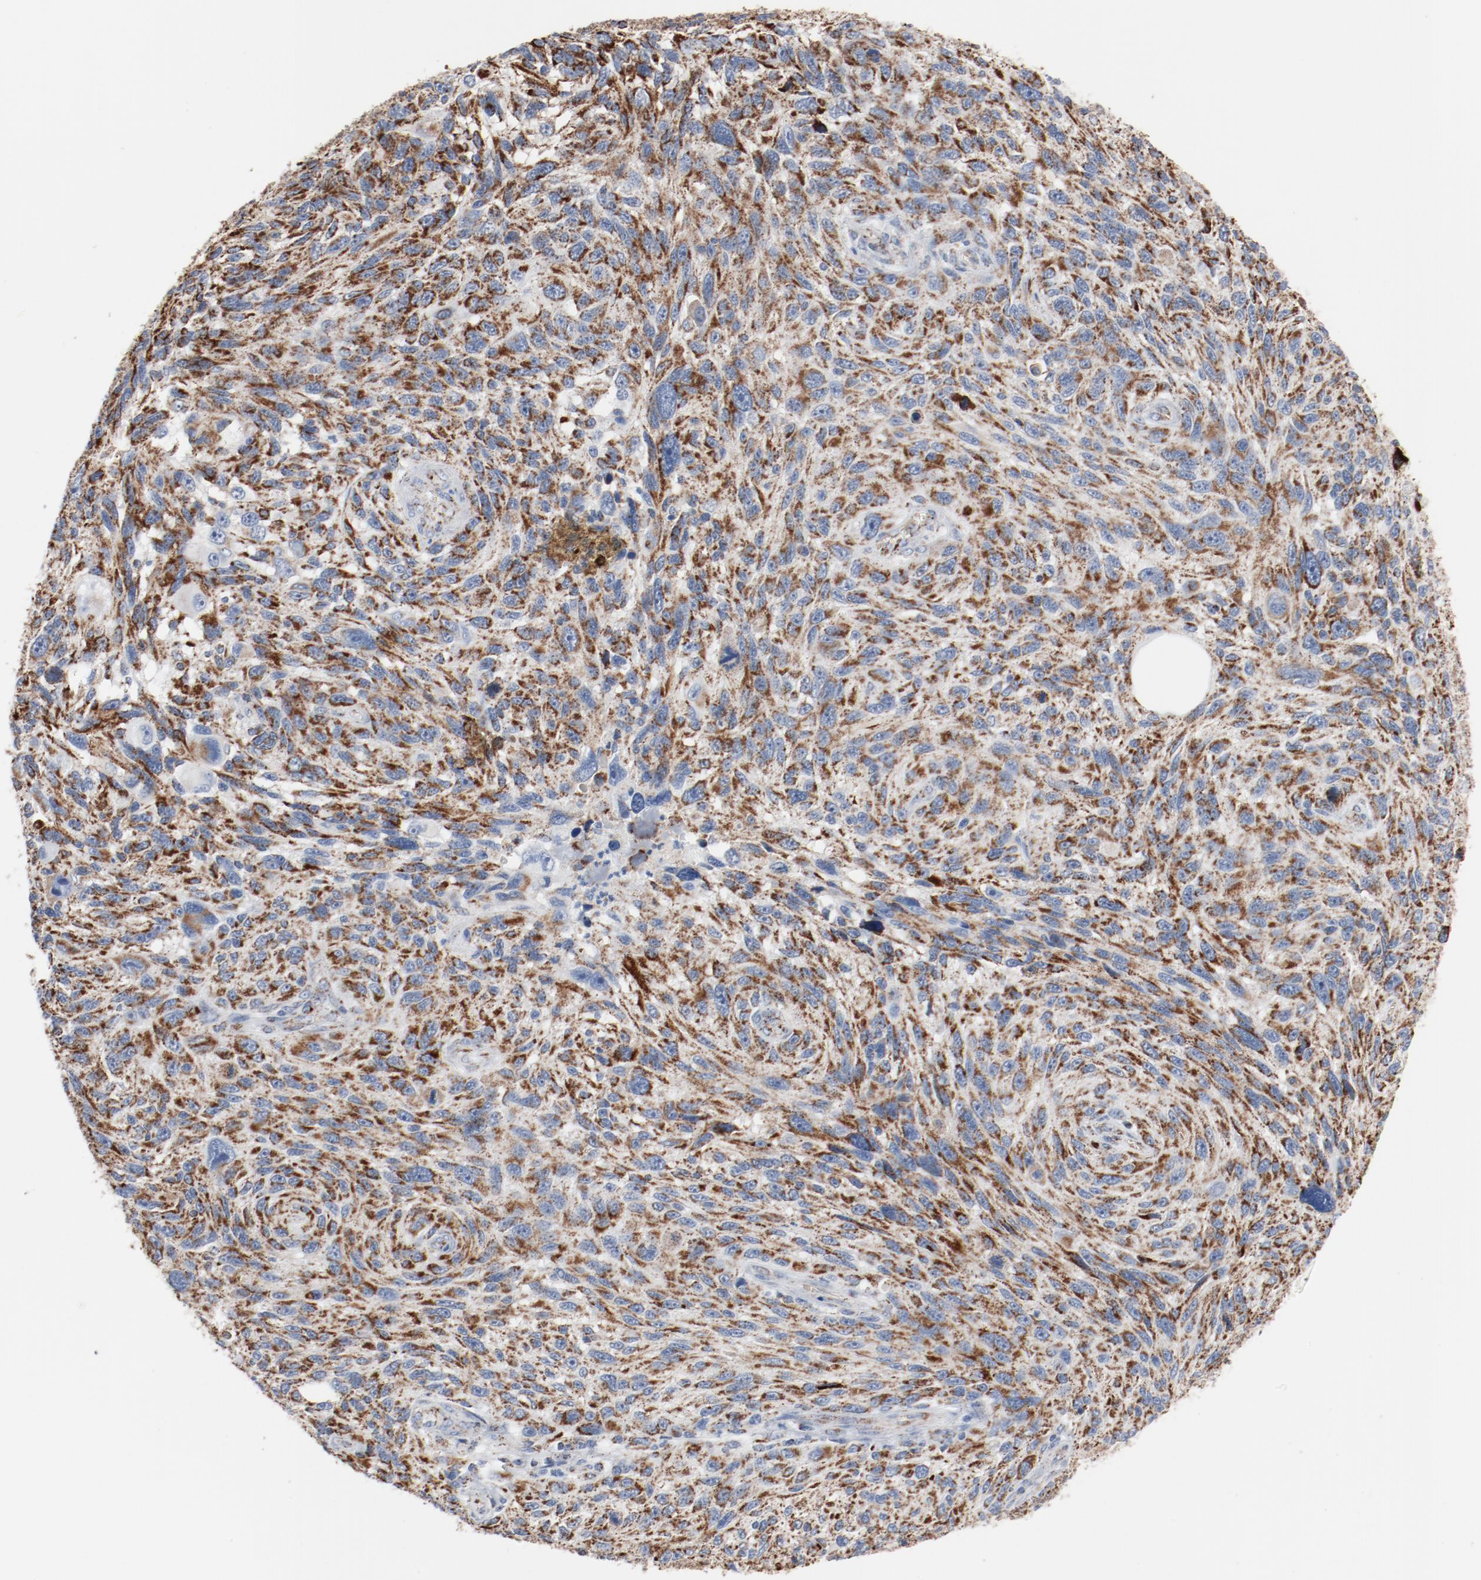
{"staining": {"intensity": "moderate", "quantity": ">75%", "location": "cytoplasmic/membranous"}, "tissue": "melanoma", "cell_type": "Tumor cells", "image_type": "cancer", "snomed": [{"axis": "morphology", "description": "Malignant melanoma, NOS"}, {"axis": "topography", "description": "Skin"}], "caption": "This image displays immunohistochemistry (IHC) staining of malignant melanoma, with medium moderate cytoplasmic/membranous expression in approximately >75% of tumor cells.", "gene": "NDUFB8", "patient": {"sex": "male", "age": 53}}